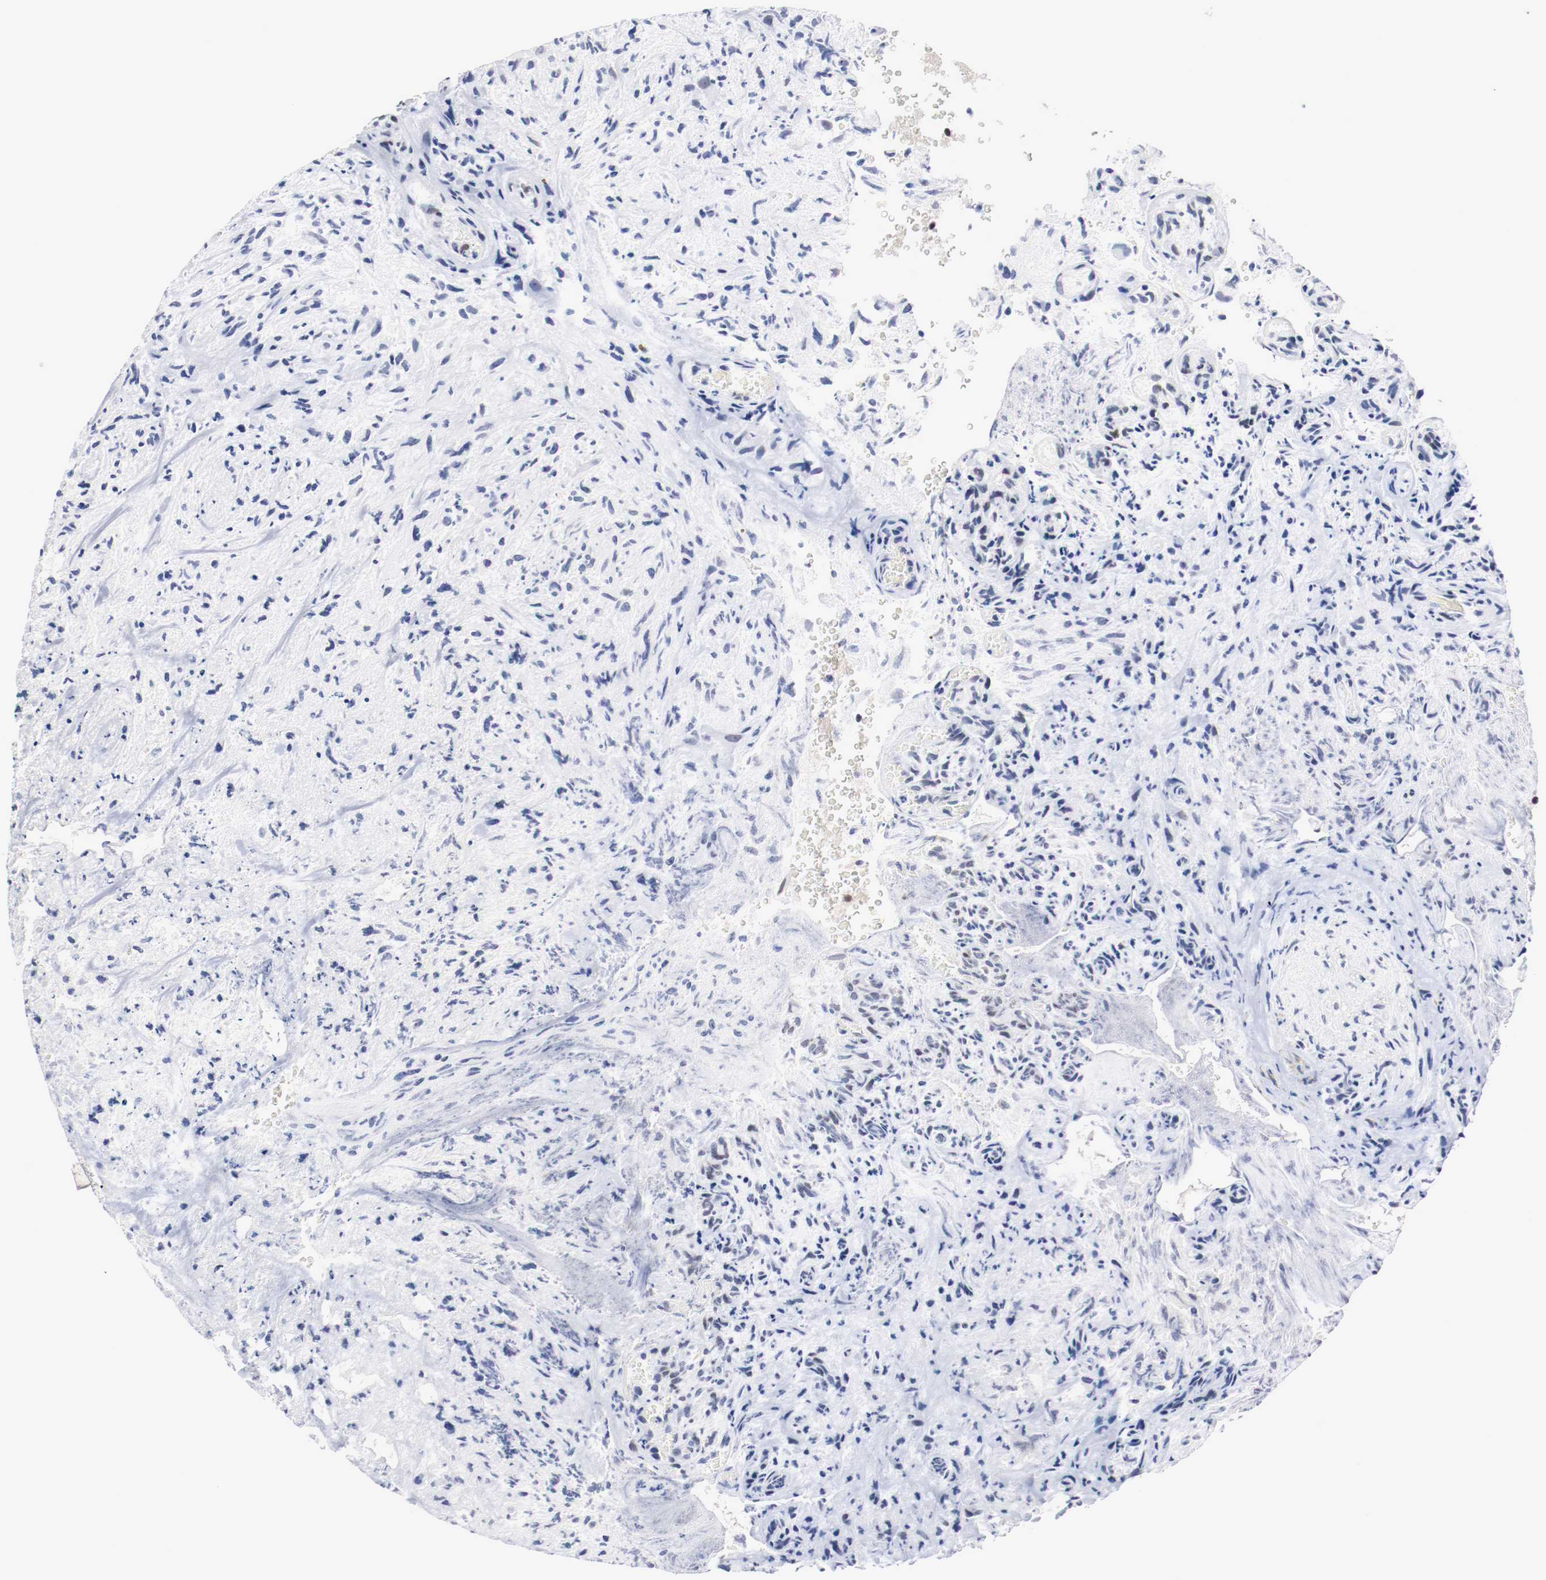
{"staining": {"intensity": "negative", "quantity": "none", "location": "none"}, "tissue": "glioma", "cell_type": "Tumor cells", "image_type": "cancer", "snomed": [{"axis": "morphology", "description": "Normal tissue, NOS"}, {"axis": "morphology", "description": "Glioma, malignant, High grade"}, {"axis": "topography", "description": "Cerebral cortex"}], "caption": "Photomicrograph shows no significant protein expression in tumor cells of malignant high-grade glioma.", "gene": "MEF2D", "patient": {"sex": "male", "age": 75}}